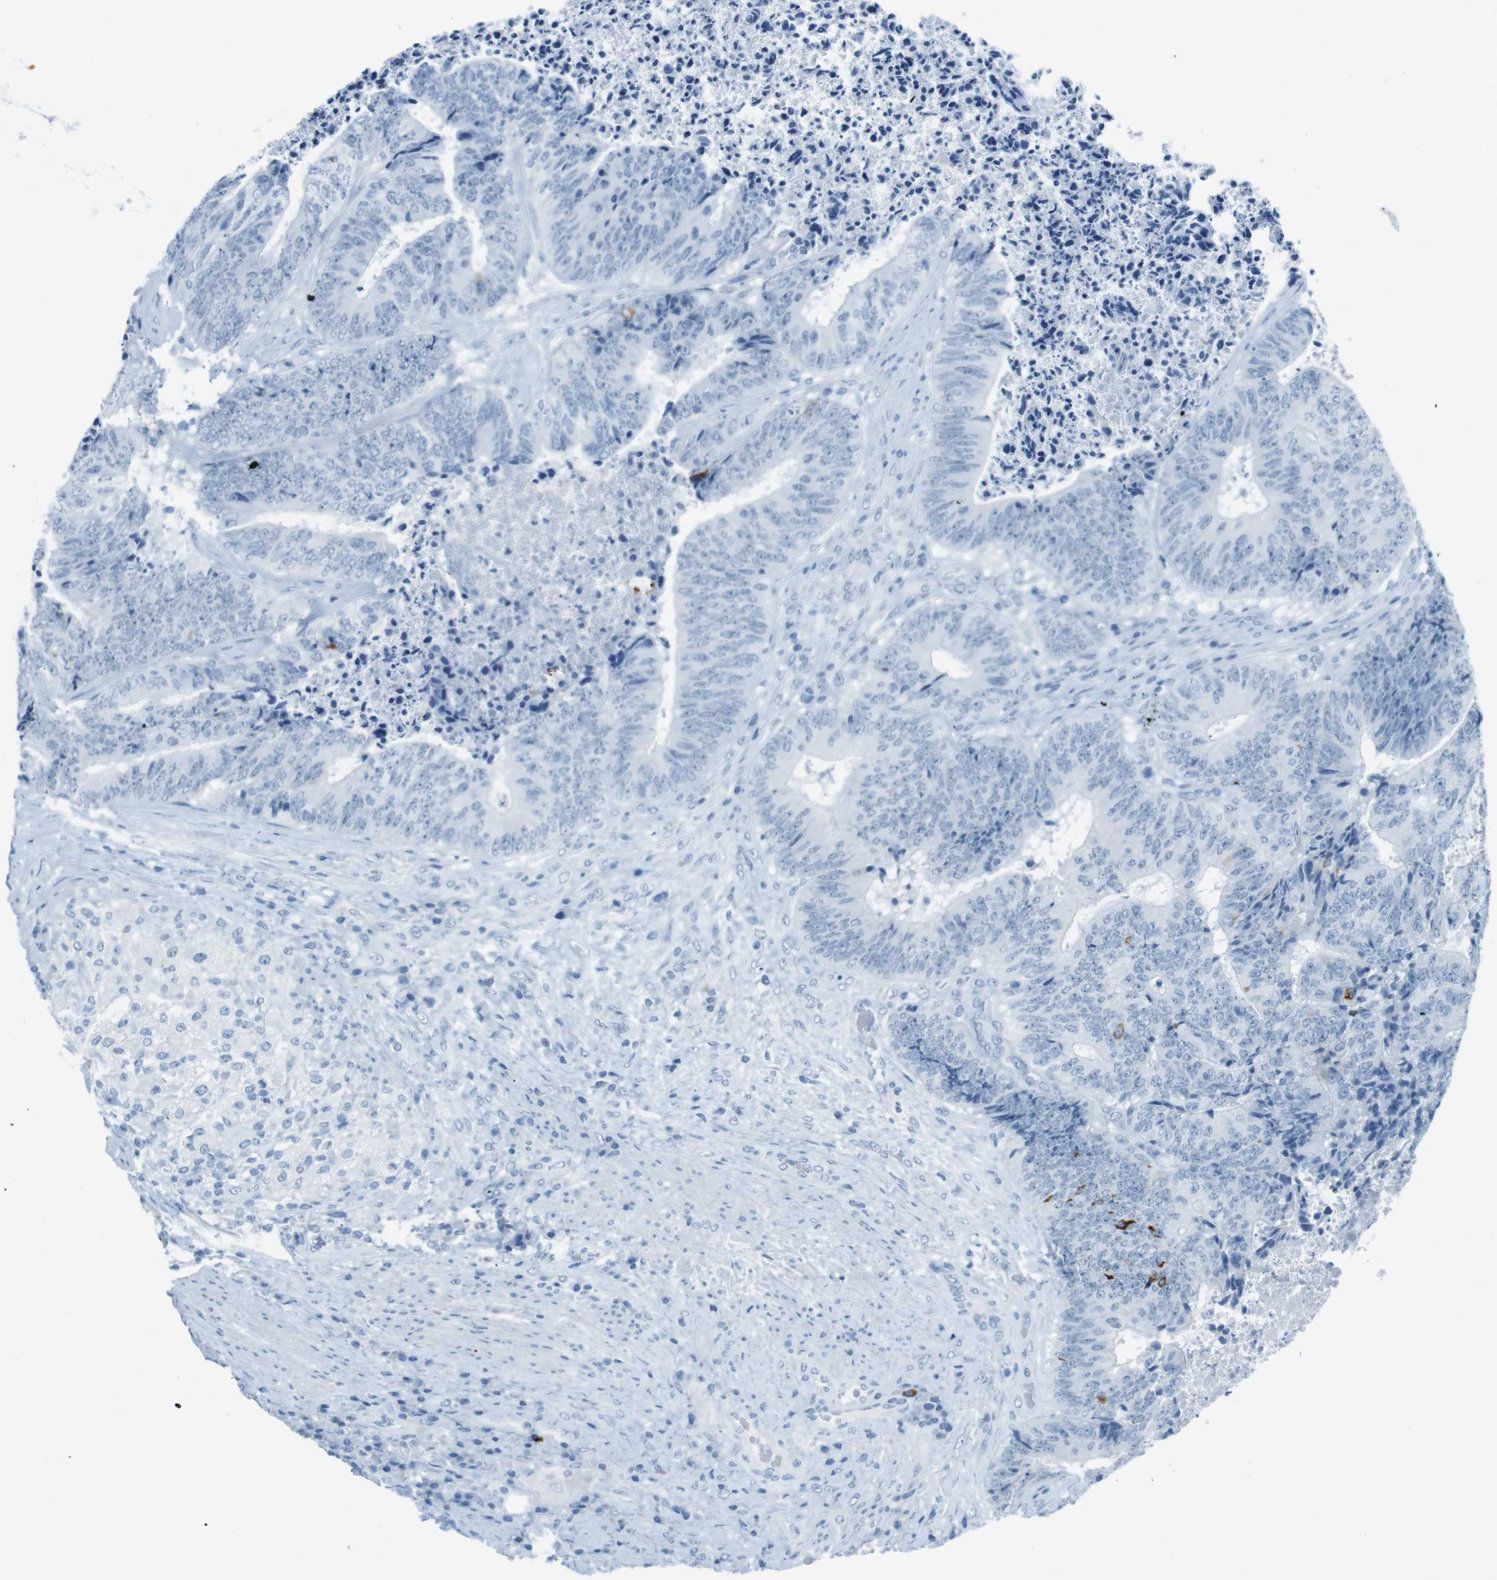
{"staining": {"intensity": "strong", "quantity": "<25%", "location": "cytoplasmic/membranous"}, "tissue": "colorectal cancer", "cell_type": "Tumor cells", "image_type": "cancer", "snomed": [{"axis": "morphology", "description": "Adenocarcinoma, NOS"}, {"axis": "topography", "description": "Rectum"}], "caption": "This is an image of IHC staining of colorectal cancer, which shows strong positivity in the cytoplasmic/membranous of tumor cells.", "gene": "TMEM207", "patient": {"sex": "male", "age": 72}}